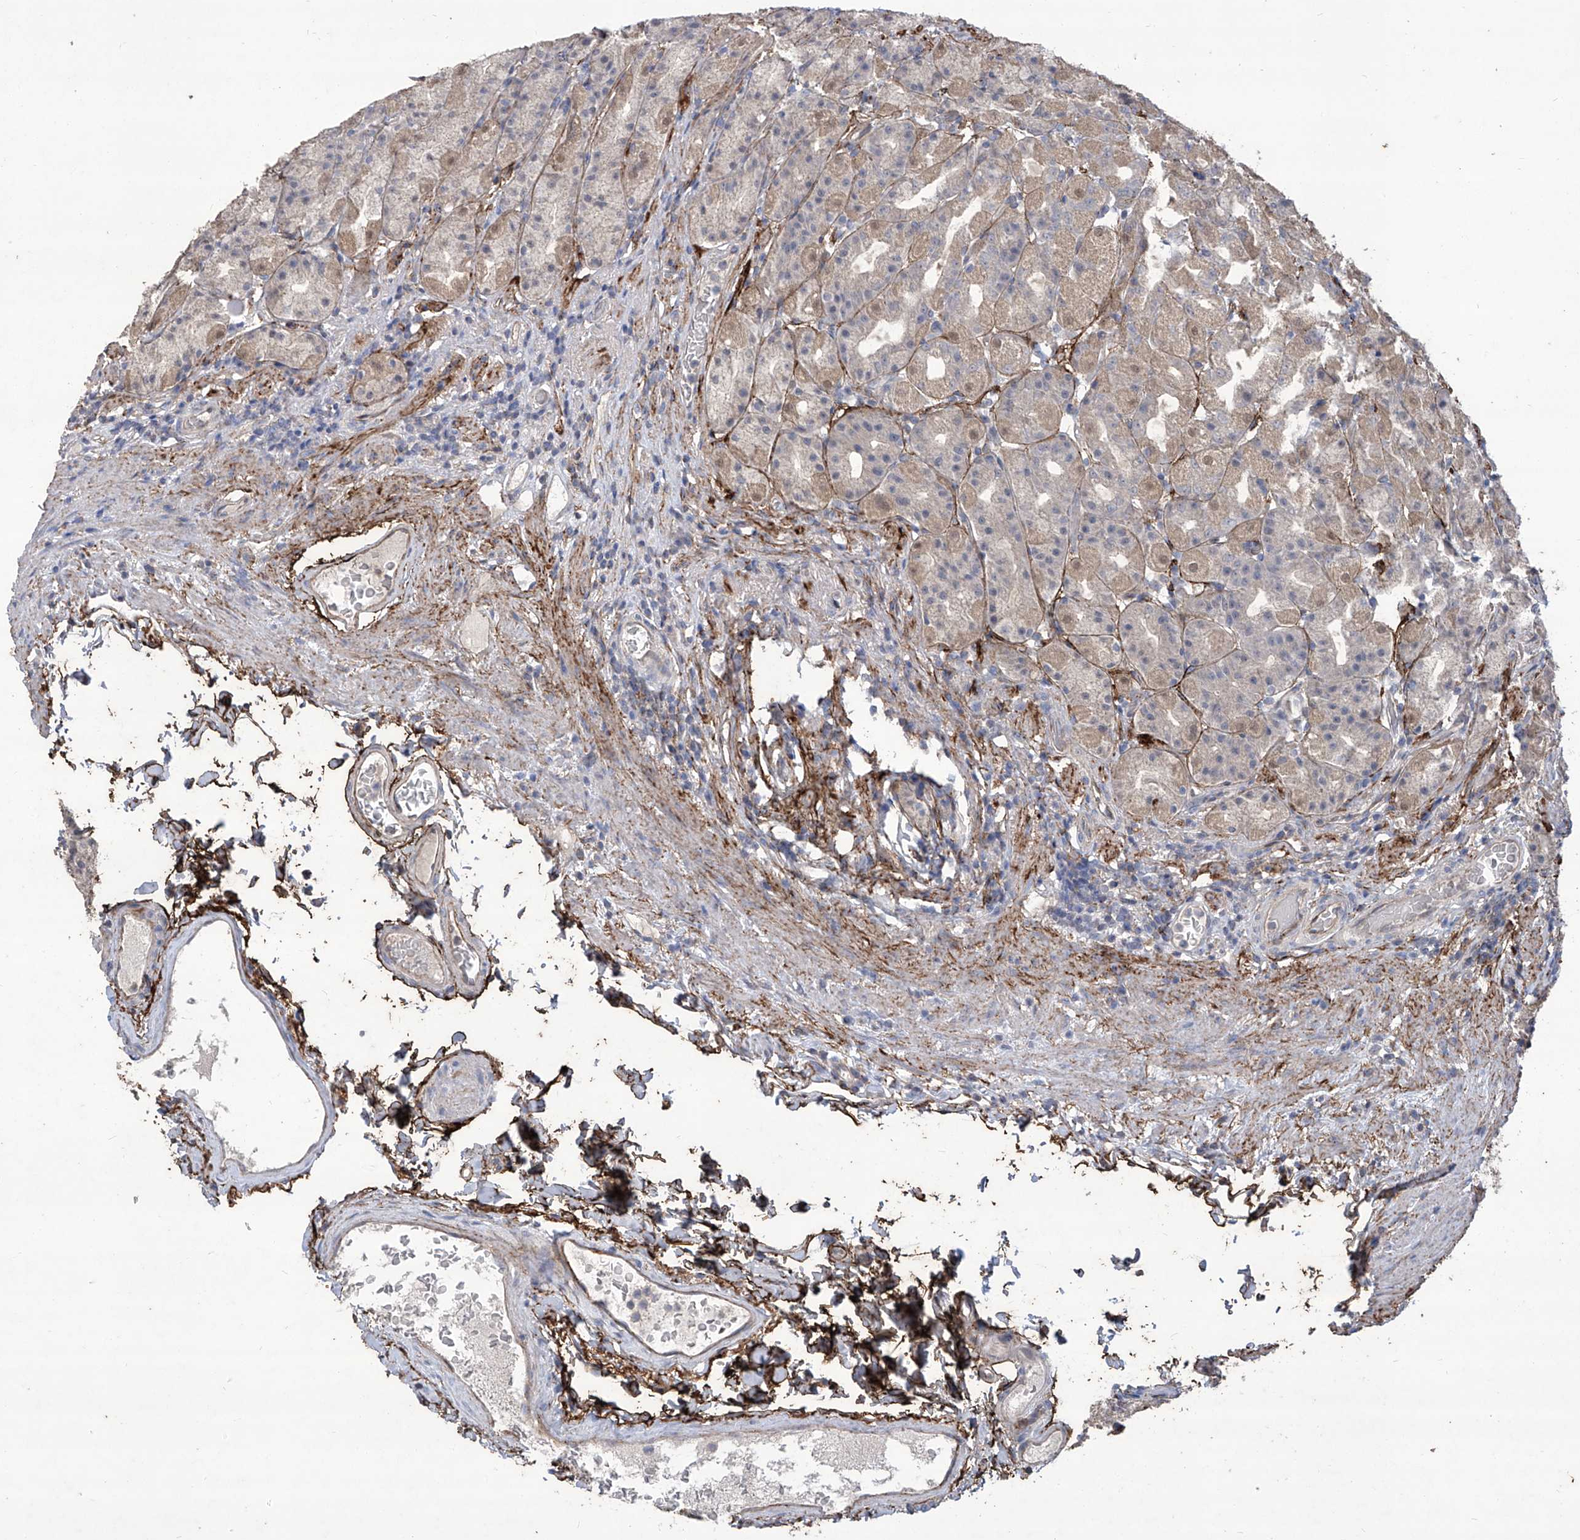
{"staining": {"intensity": "weak", "quantity": "25%-75%", "location": "cytoplasmic/membranous,nuclear"}, "tissue": "stomach", "cell_type": "Glandular cells", "image_type": "normal", "snomed": [{"axis": "morphology", "description": "Normal tissue, NOS"}, {"axis": "topography", "description": "Stomach, upper"}], "caption": "Immunohistochemical staining of benign human stomach displays low levels of weak cytoplasmic/membranous,nuclear positivity in approximately 25%-75% of glandular cells.", "gene": "TXNIP", "patient": {"sex": "male", "age": 68}}